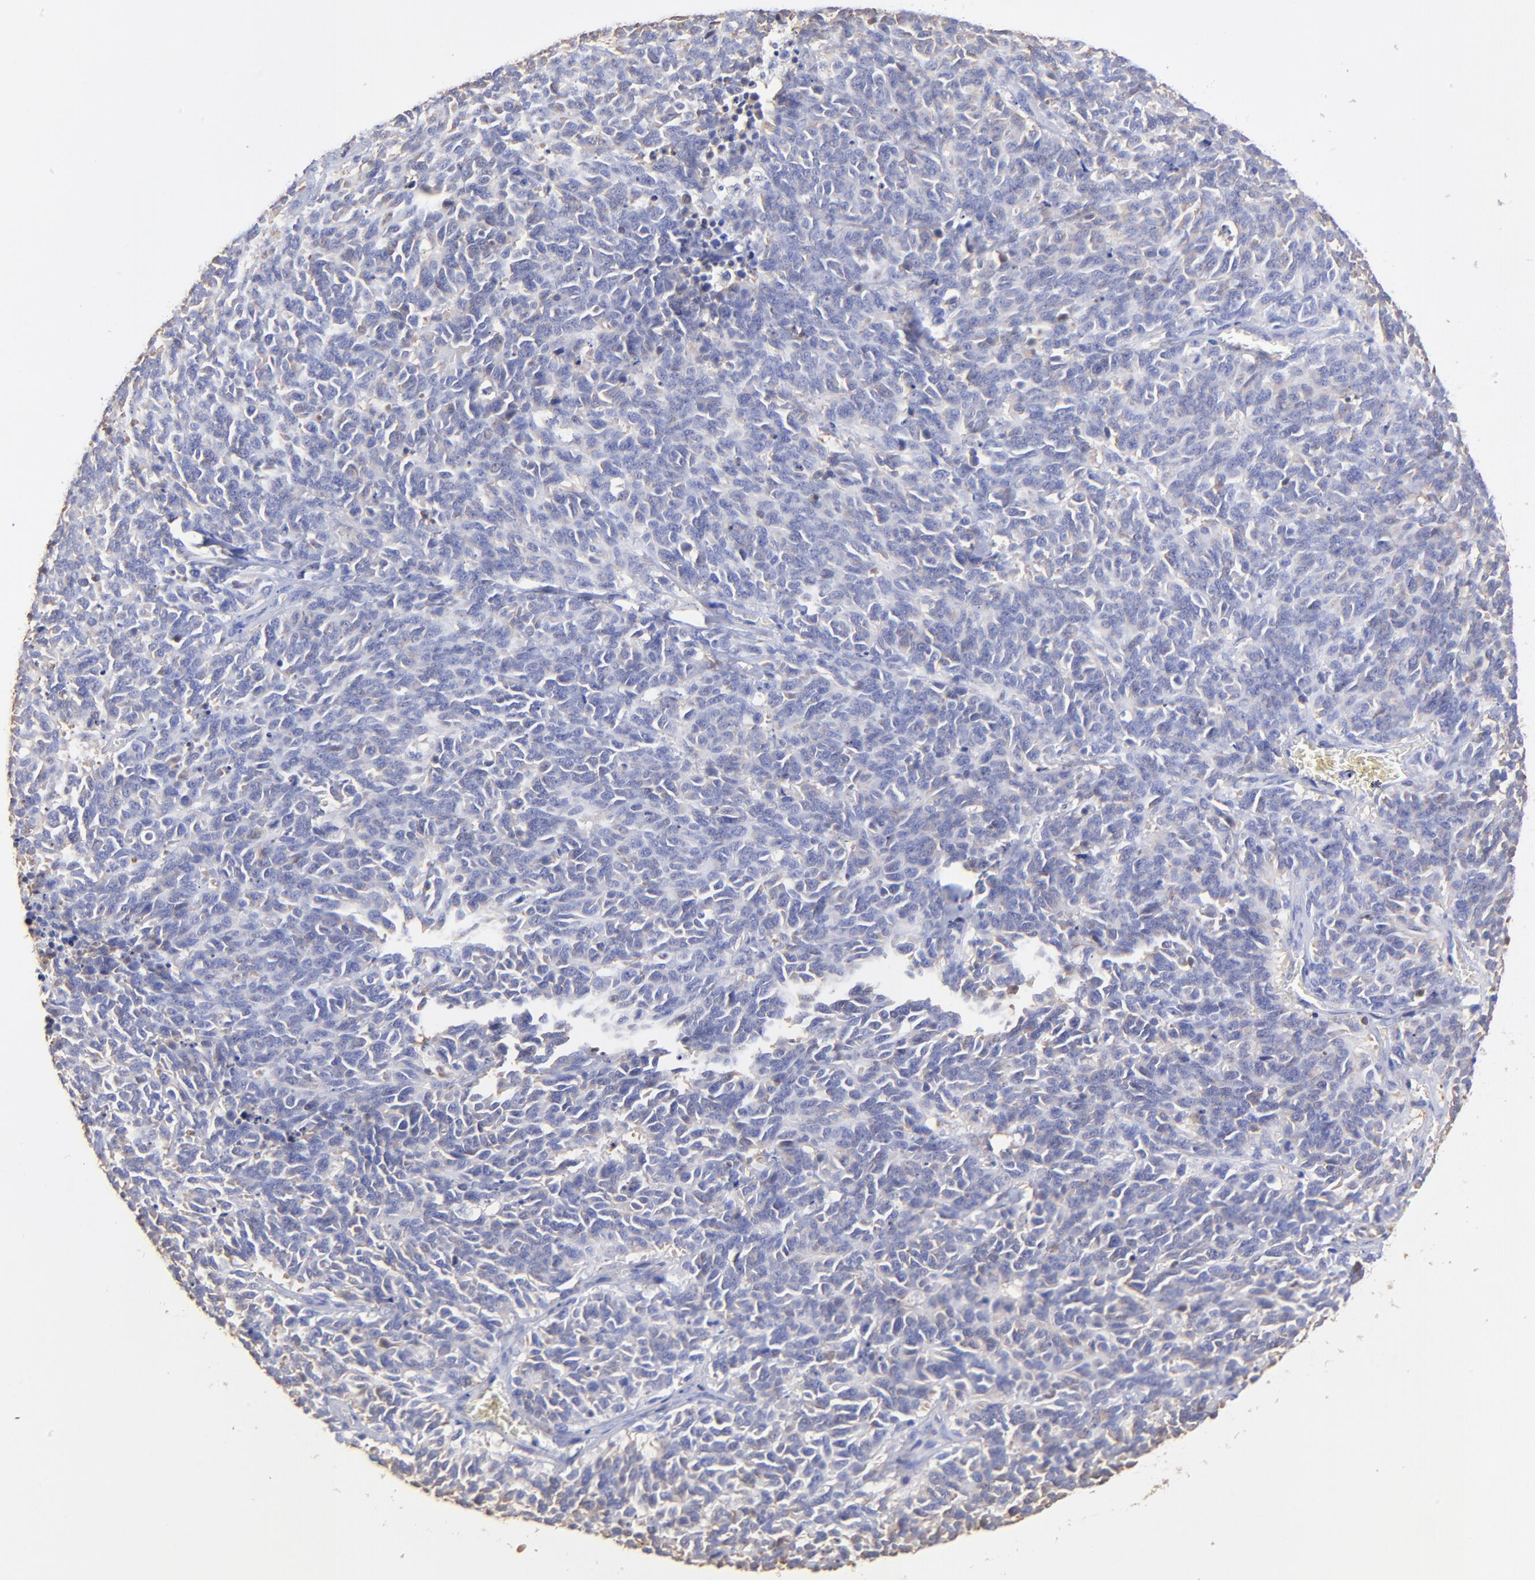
{"staining": {"intensity": "negative", "quantity": "none", "location": "none"}, "tissue": "lung cancer", "cell_type": "Tumor cells", "image_type": "cancer", "snomed": [{"axis": "morphology", "description": "Neoplasm, malignant, NOS"}, {"axis": "topography", "description": "Lung"}], "caption": "IHC of lung cancer displays no expression in tumor cells.", "gene": "ALDH1A1", "patient": {"sex": "female", "age": 58}}